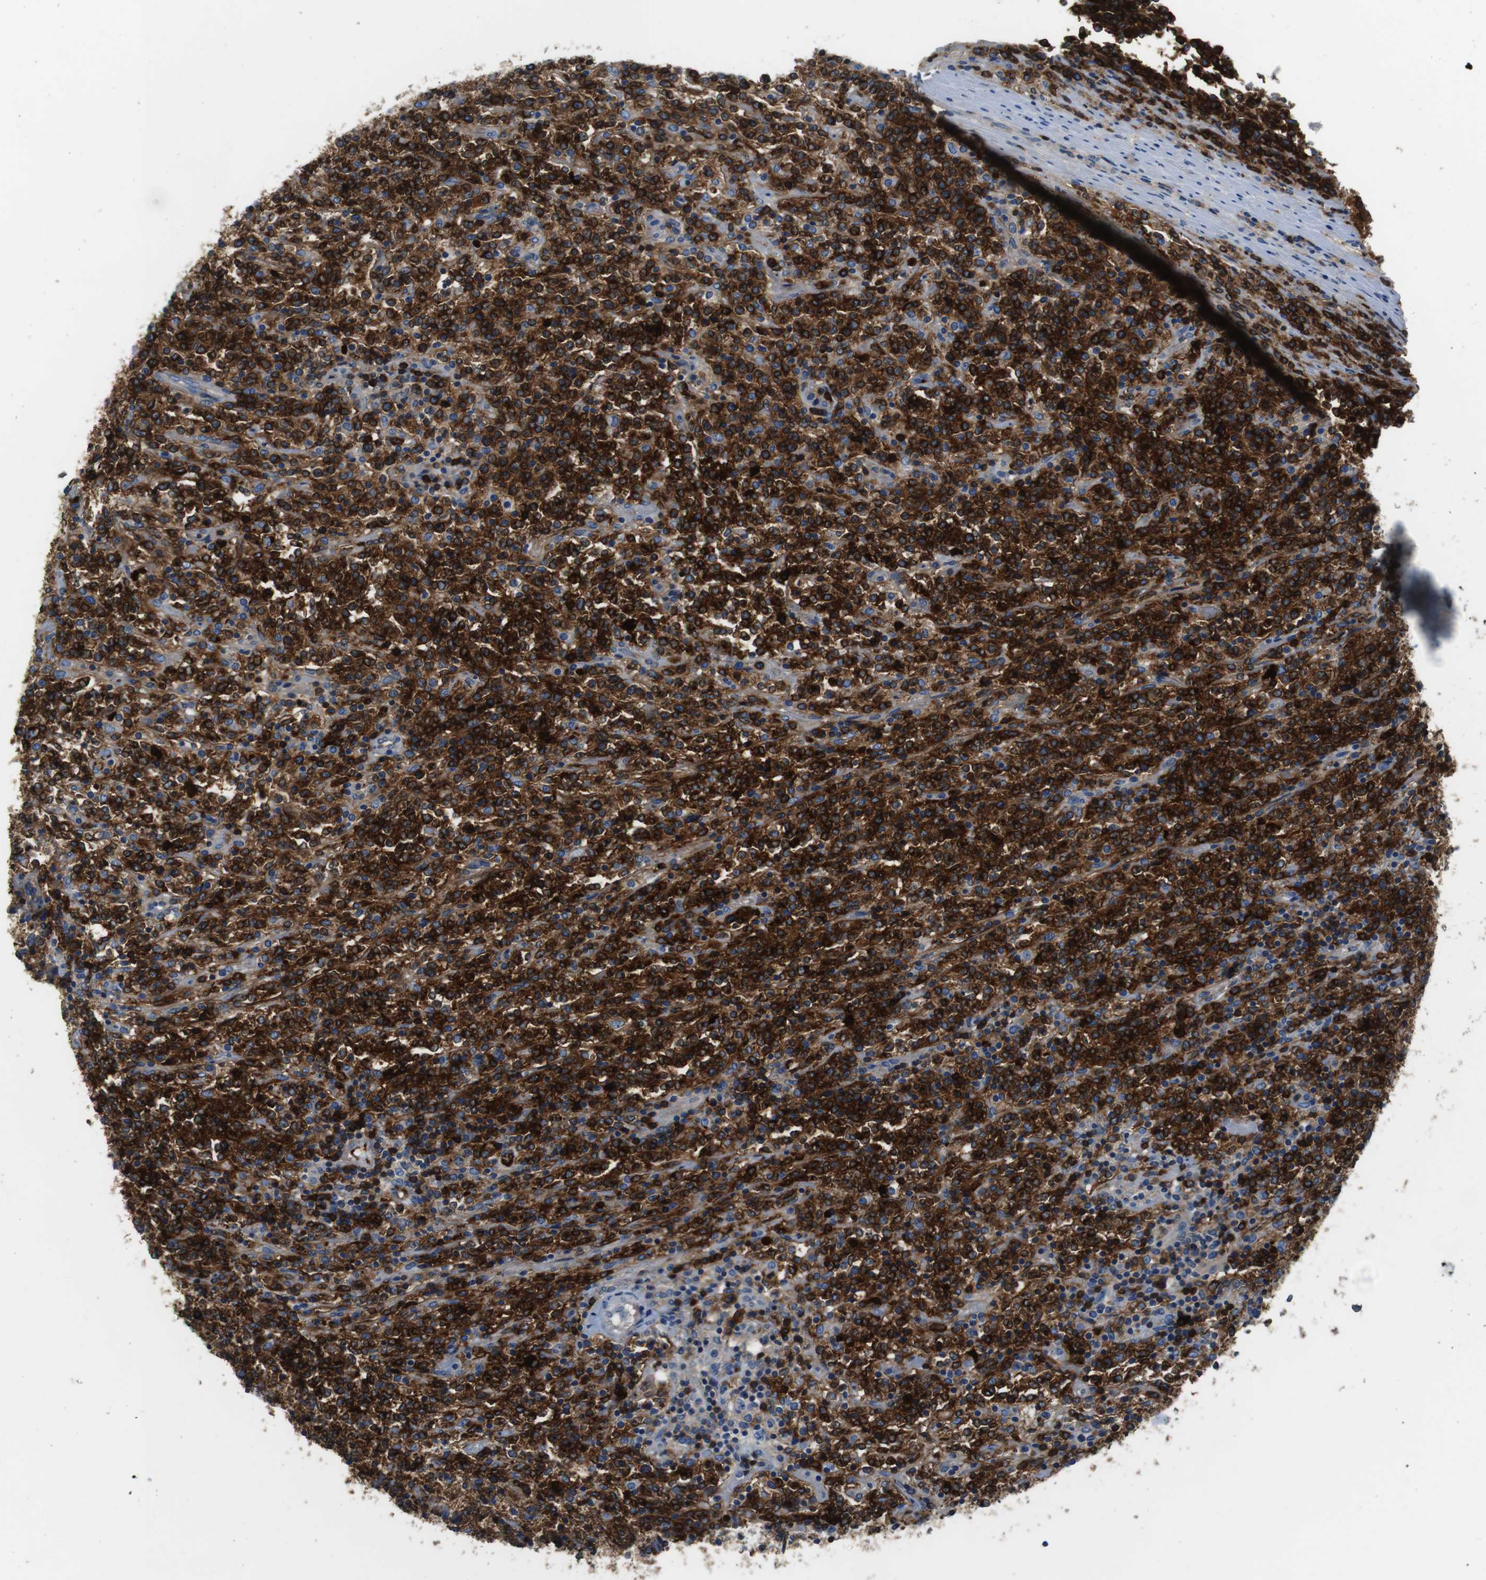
{"staining": {"intensity": "strong", "quantity": ">75%", "location": "cytoplasmic/membranous"}, "tissue": "lymphoma", "cell_type": "Tumor cells", "image_type": "cancer", "snomed": [{"axis": "morphology", "description": "Malignant lymphoma, non-Hodgkin's type, High grade"}, {"axis": "topography", "description": "Soft tissue"}], "caption": "Lymphoma stained with a brown dye exhibits strong cytoplasmic/membranous positive expression in about >75% of tumor cells.", "gene": "IGHD", "patient": {"sex": "male", "age": 18}}